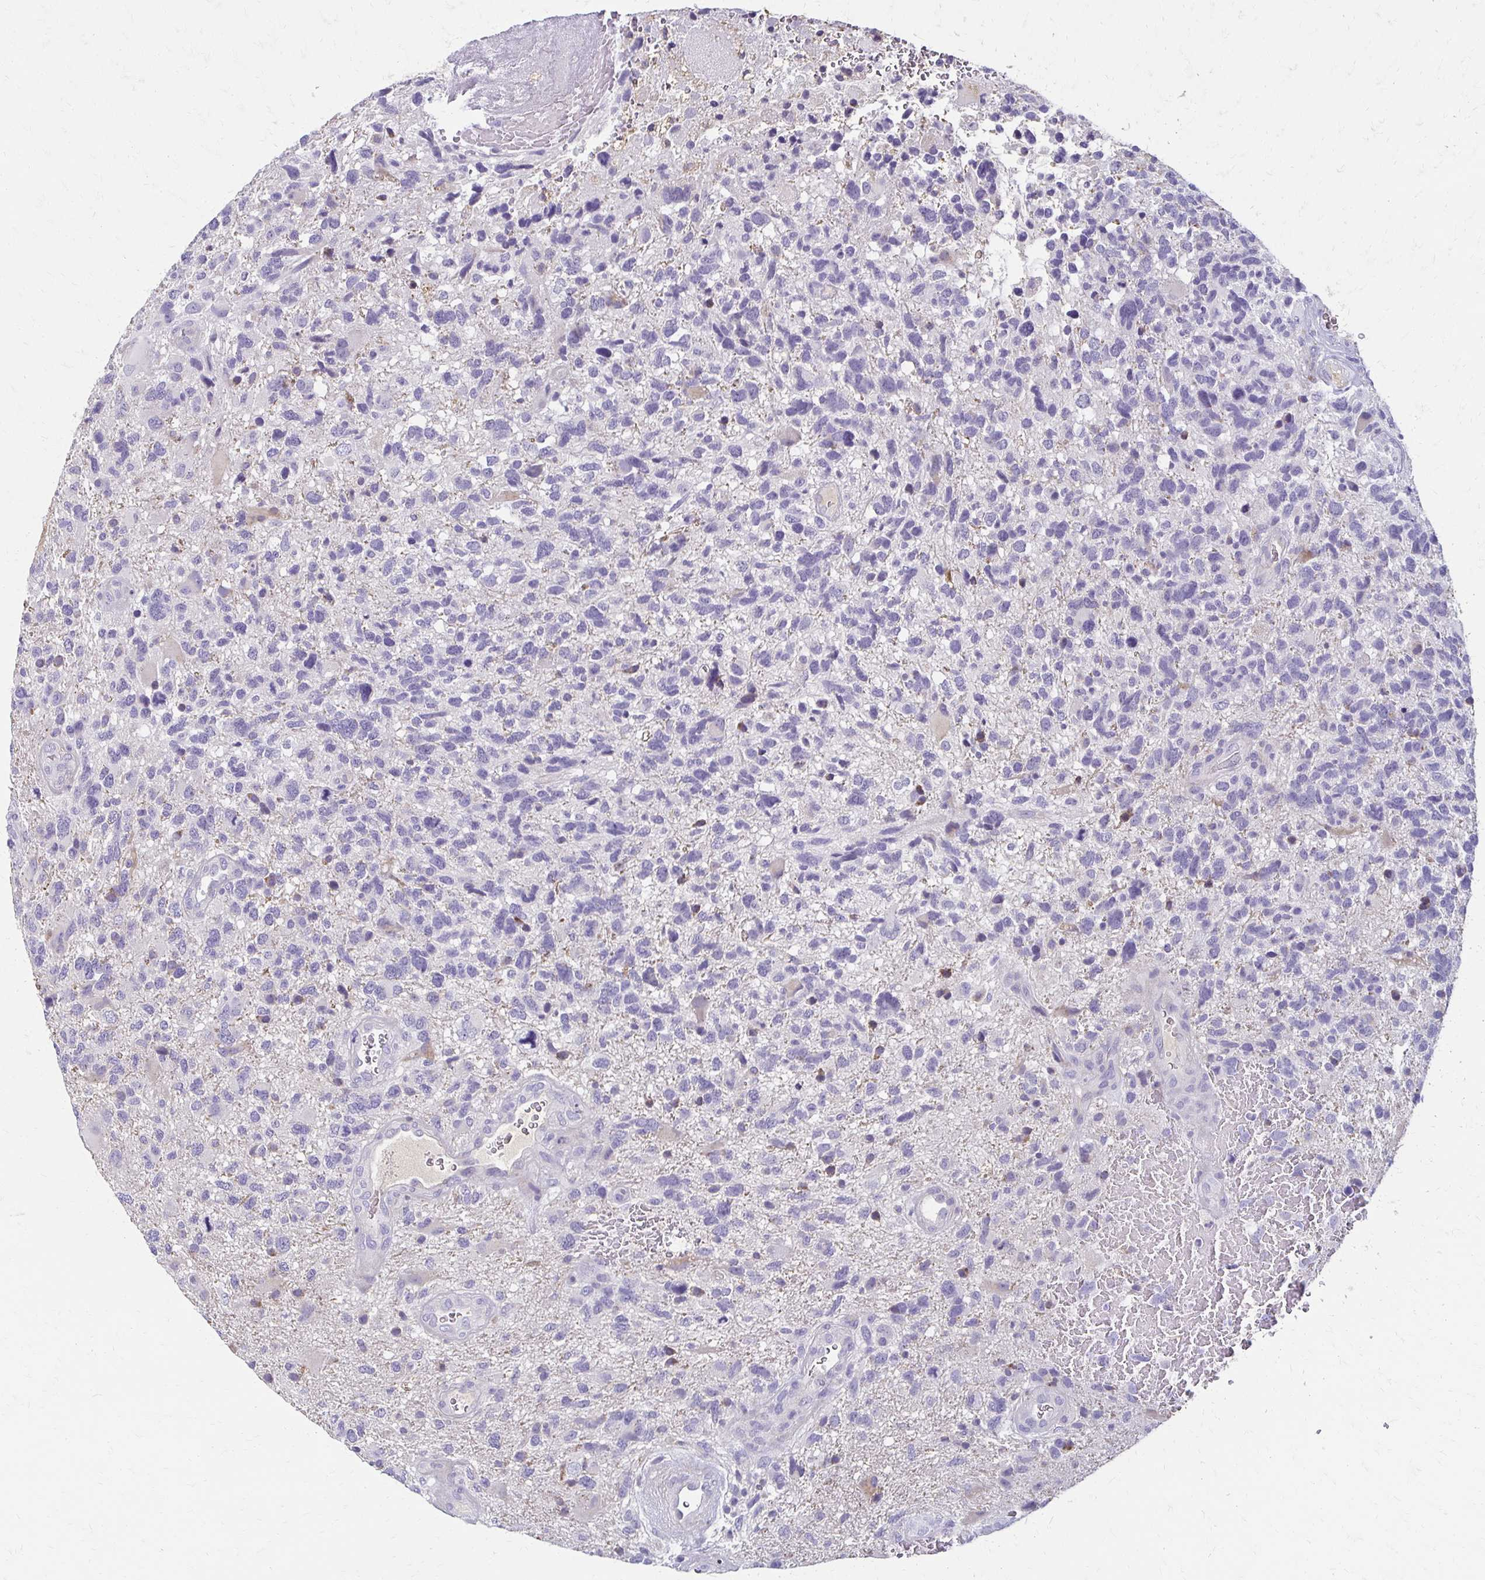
{"staining": {"intensity": "negative", "quantity": "none", "location": "none"}, "tissue": "glioma", "cell_type": "Tumor cells", "image_type": "cancer", "snomed": [{"axis": "morphology", "description": "Glioma, malignant, High grade"}, {"axis": "topography", "description": "Brain"}], "caption": "High magnification brightfield microscopy of glioma stained with DAB (brown) and counterstained with hematoxylin (blue): tumor cells show no significant expression.", "gene": "BBS12", "patient": {"sex": "female", "age": 71}}